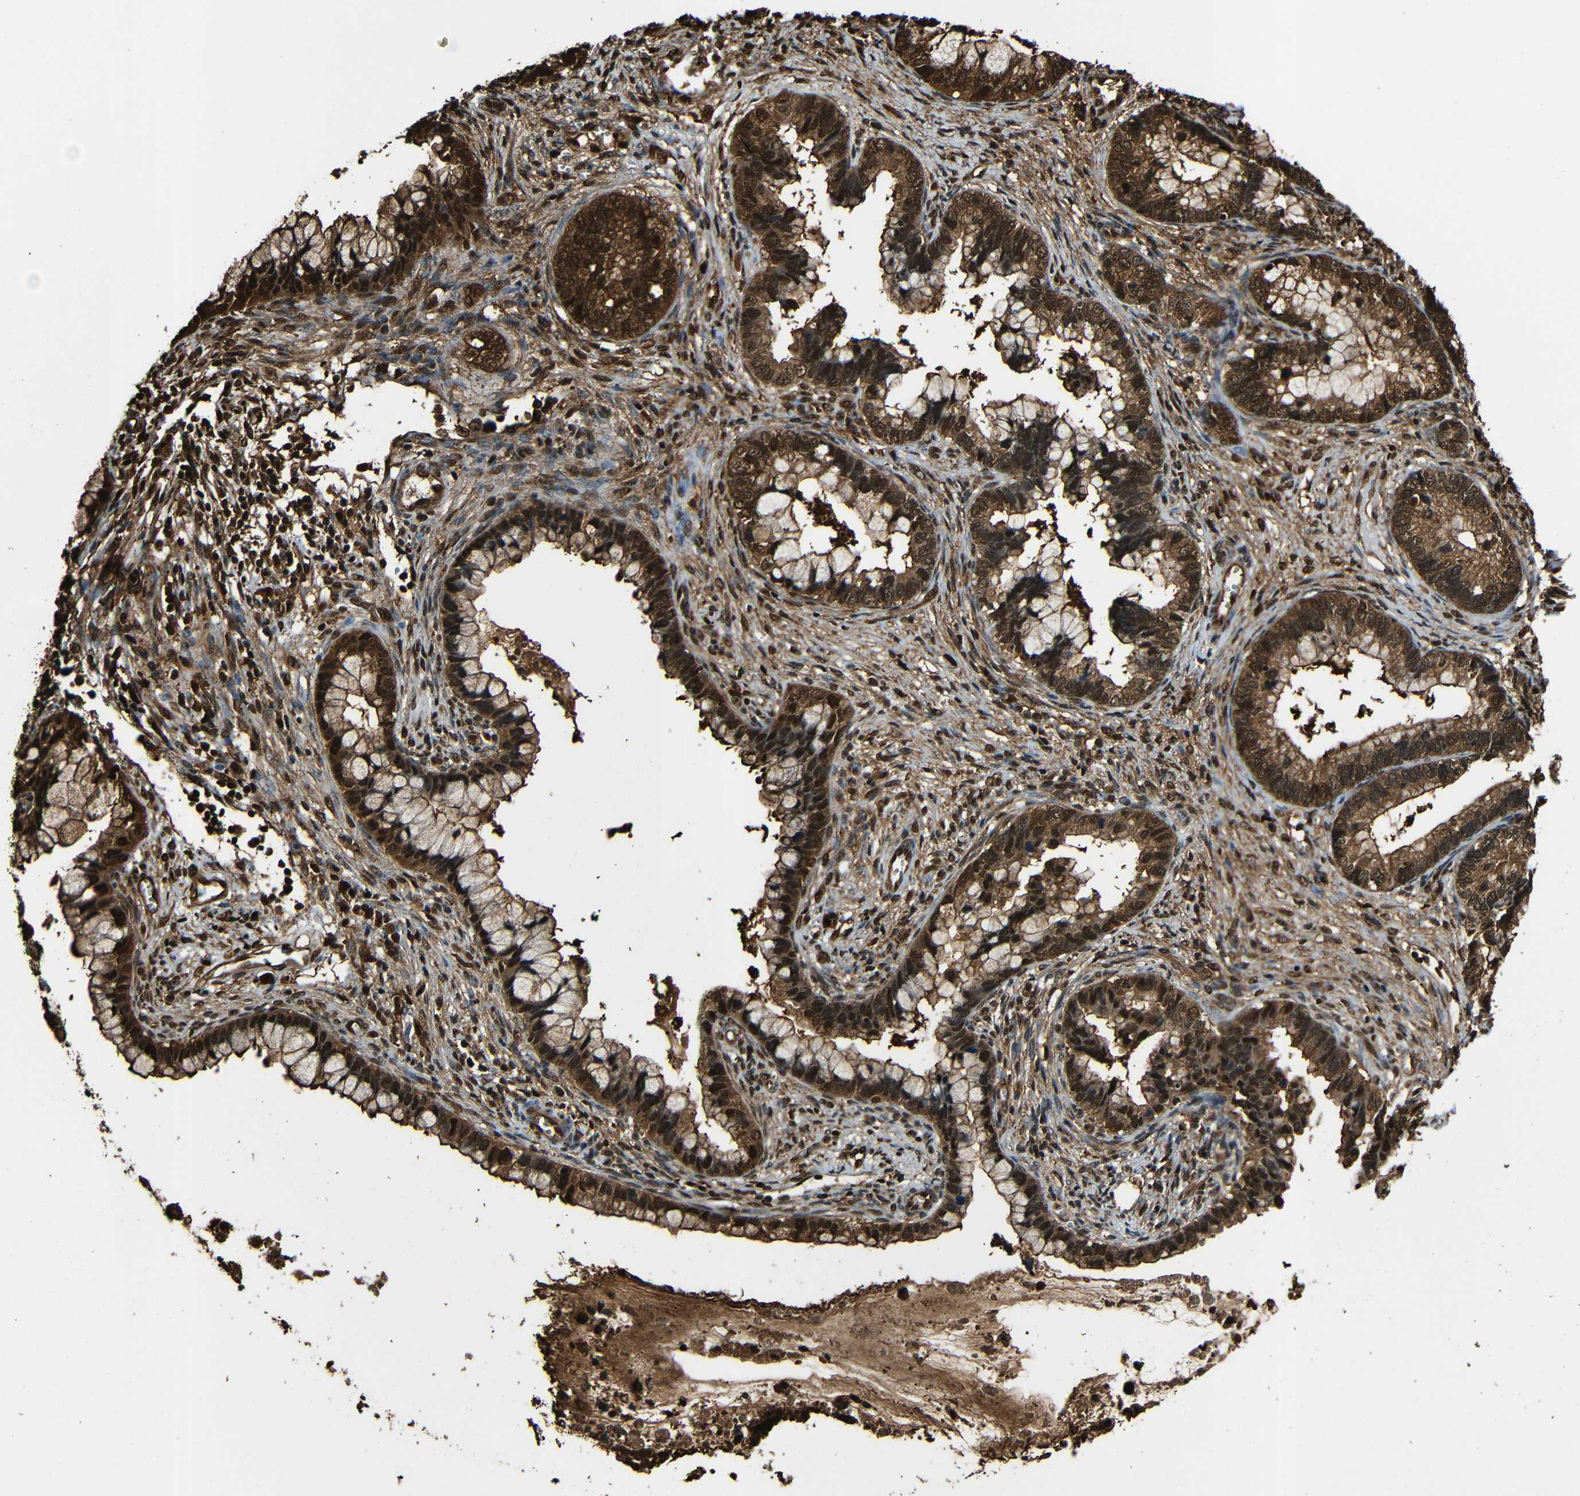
{"staining": {"intensity": "strong", "quantity": ">75%", "location": "cytoplasmic/membranous,nuclear"}, "tissue": "cervical cancer", "cell_type": "Tumor cells", "image_type": "cancer", "snomed": [{"axis": "morphology", "description": "Adenocarcinoma, NOS"}, {"axis": "topography", "description": "Cervix"}], "caption": "A high amount of strong cytoplasmic/membranous and nuclear positivity is seen in approximately >75% of tumor cells in adenocarcinoma (cervical) tissue.", "gene": "VCP", "patient": {"sex": "female", "age": 44}}